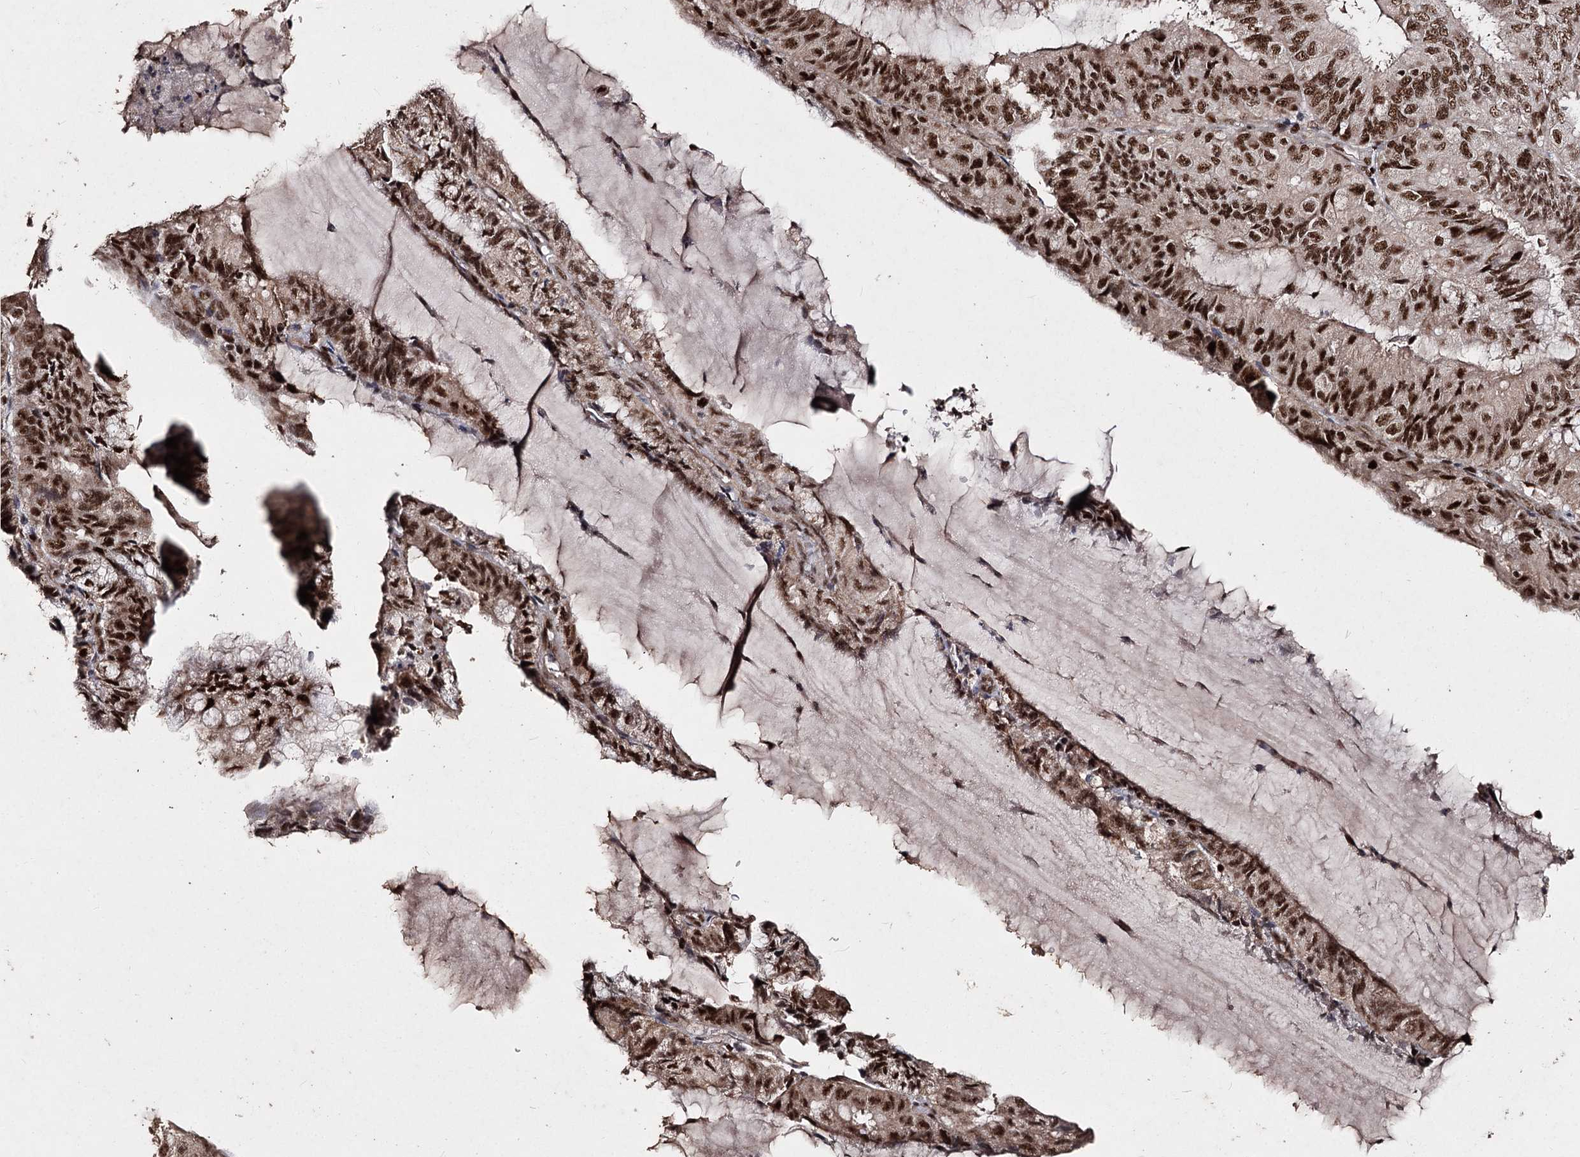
{"staining": {"intensity": "strong", "quantity": ">75%", "location": "nuclear"}, "tissue": "endometrial cancer", "cell_type": "Tumor cells", "image_type": "cancer", "snomed": [{"axis": "morphology", "description": "Adenocarcinoma, NOS"}, {"axis": "topography", "description": "Endometrium"}], "caption": "Immunohistochemistry (IHC) of endometrial cancer demonstrates high levels of strong nuclear staining in about >75% of tumor cells.", "gene": "U2SURP", "patient": {"sex": "female", "age": 81}}